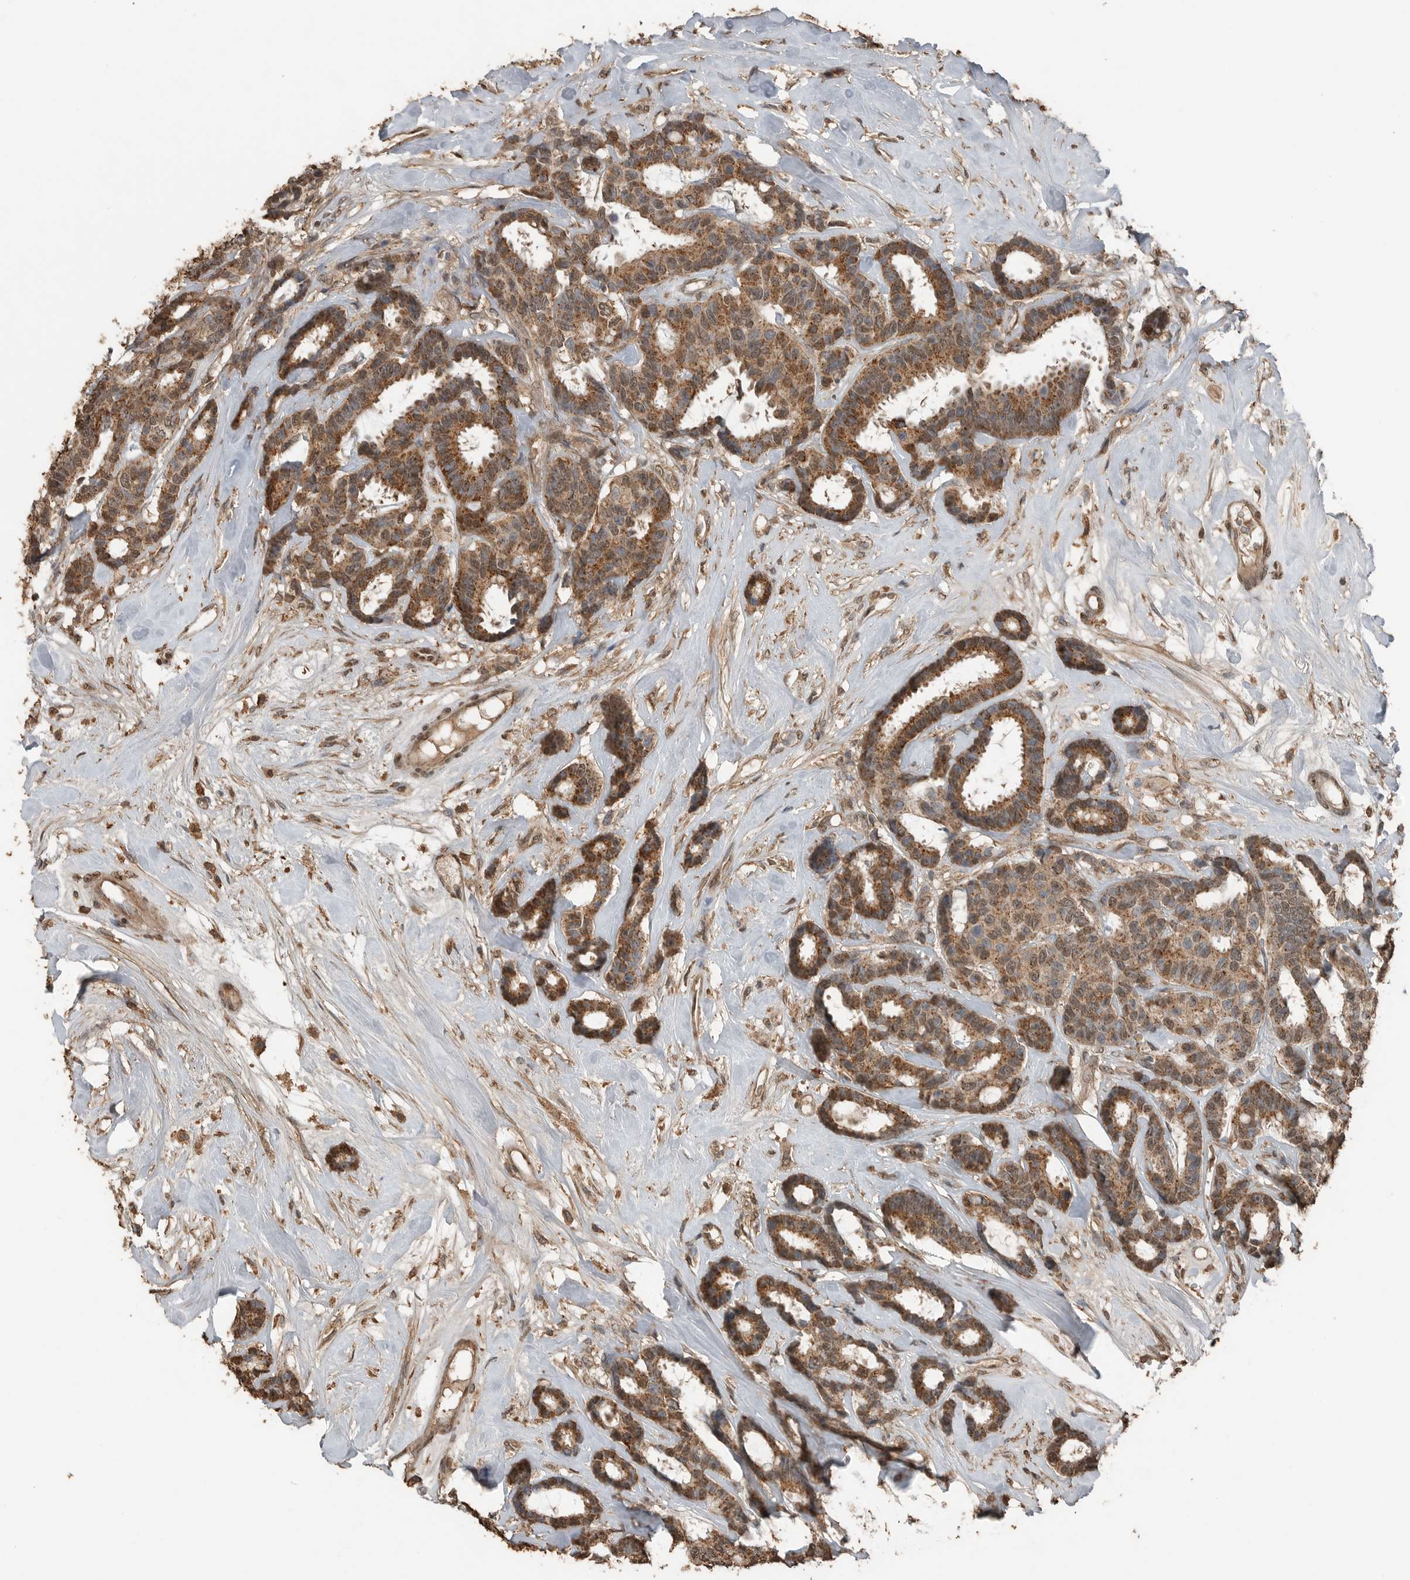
{"staining": {"intensity": "moderate", "quantity": ">75%", "location": "cytoplasmic/membranous,nuclear"}, "tissue": "breast cancer", "cell_type": "Tumor cells", "image_type": "cancer", "snomed": [{"axis": "morphology", "description": "Duct carcinoma"}, {"axis": "topography", "description": "Breast"}], "caption": "Protein staining exhibits moderate cytoplasmic/membranous and nuclear staining in approximately >75% of tumor cells in breast intraductal carcinoma. (Stains: DAB in brown, nuclei in blue, Microscopy: brightfield microscopy at high magnification).", "gene": "BLZF1", "patient": {"sex": "female", "age": 87}}